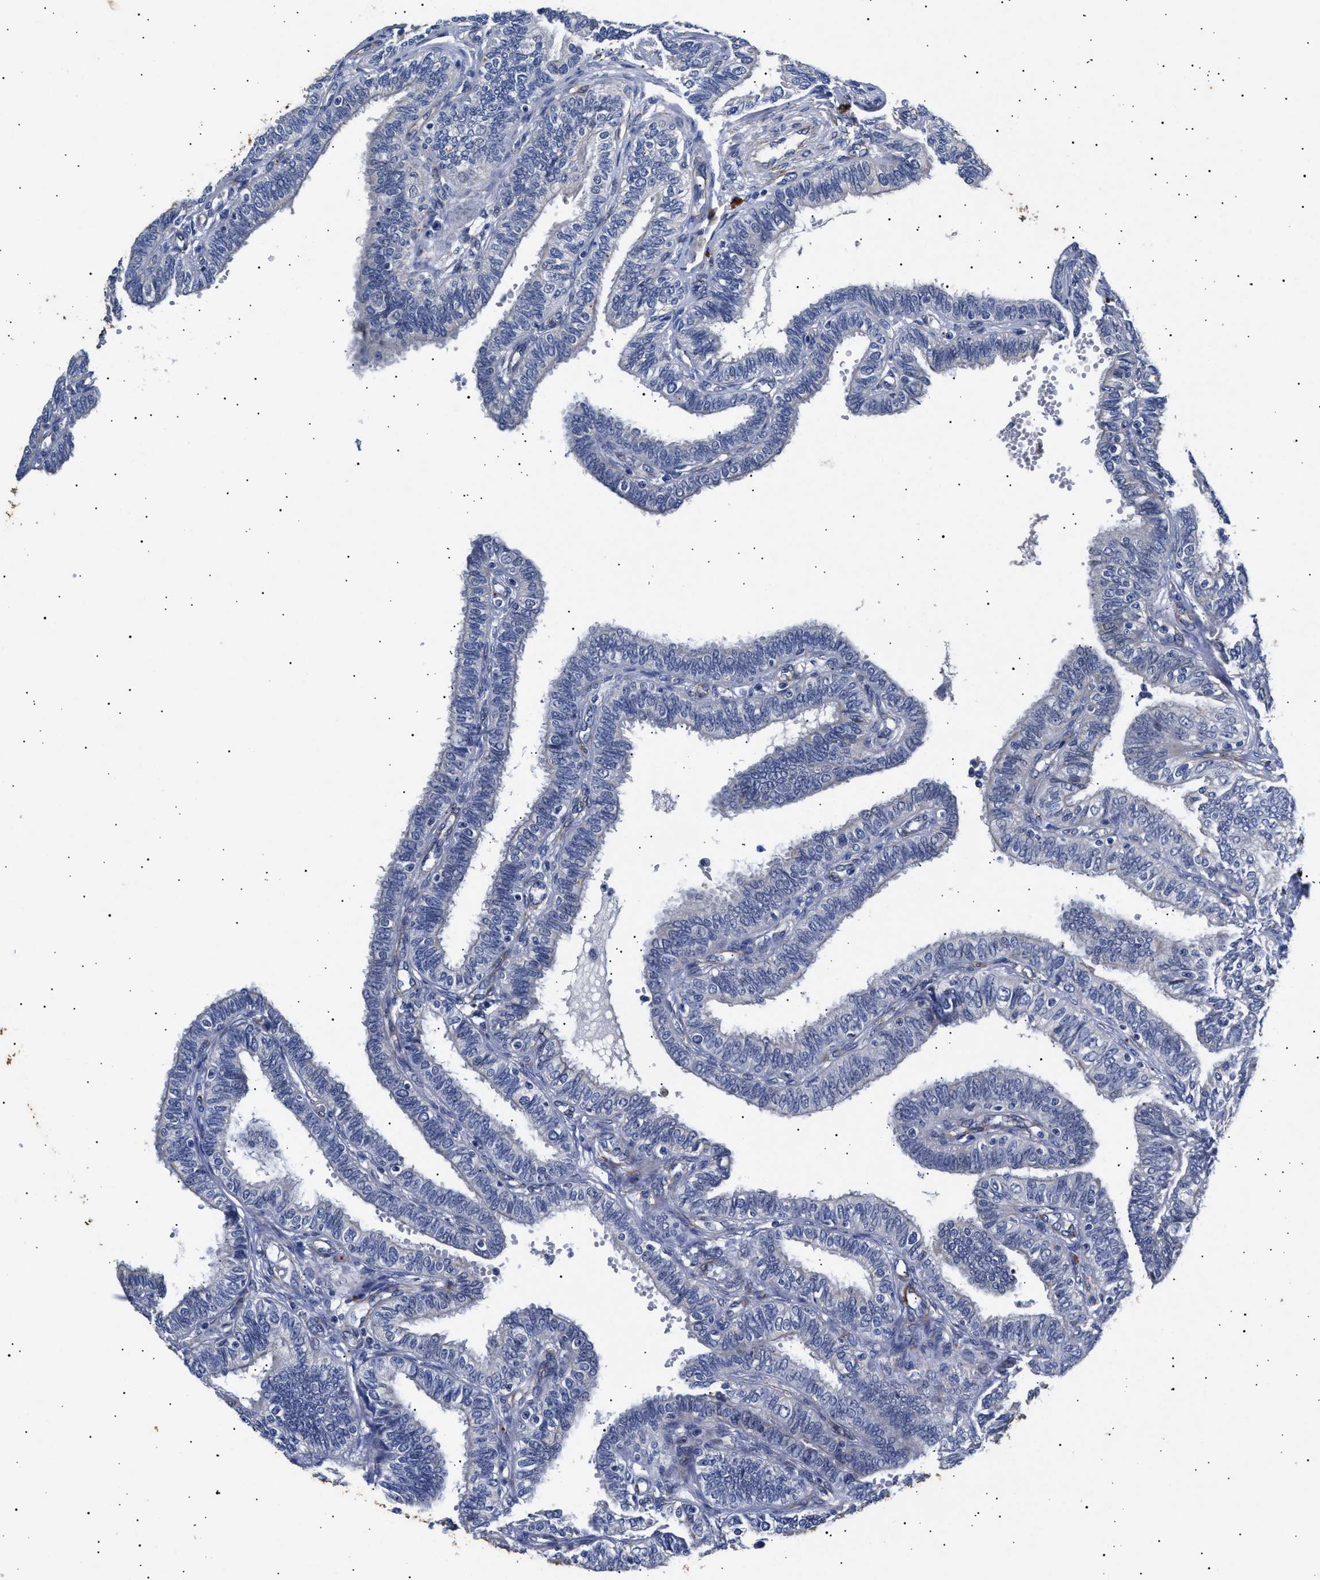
{"staining": {"intensity": "negative", "quantity": "none", "location": "none"}, "tissue": "fallopian tube", "cell_type": "Glandular cells", "image_type": "normal", "snomed": [{"axis": "morphology", "description": "Normal tissue, NOS"}, {"axis": "topography", "description": "Fallopian tube"}, {"axis": "topography", "description": "Placenta"}], "caption": "Glandular cells are negative for protein expression in unremarkable human fallopian tube. (Stains: DAB (3,3'-diaminobenzidine) immunohistochemistry (IHC) with hematoxylin counter stain, Microscopy: brightfield microscopy at high magnification).", "gene": "OLFML2A", "patient": {"sex": "female", "age": 34}}